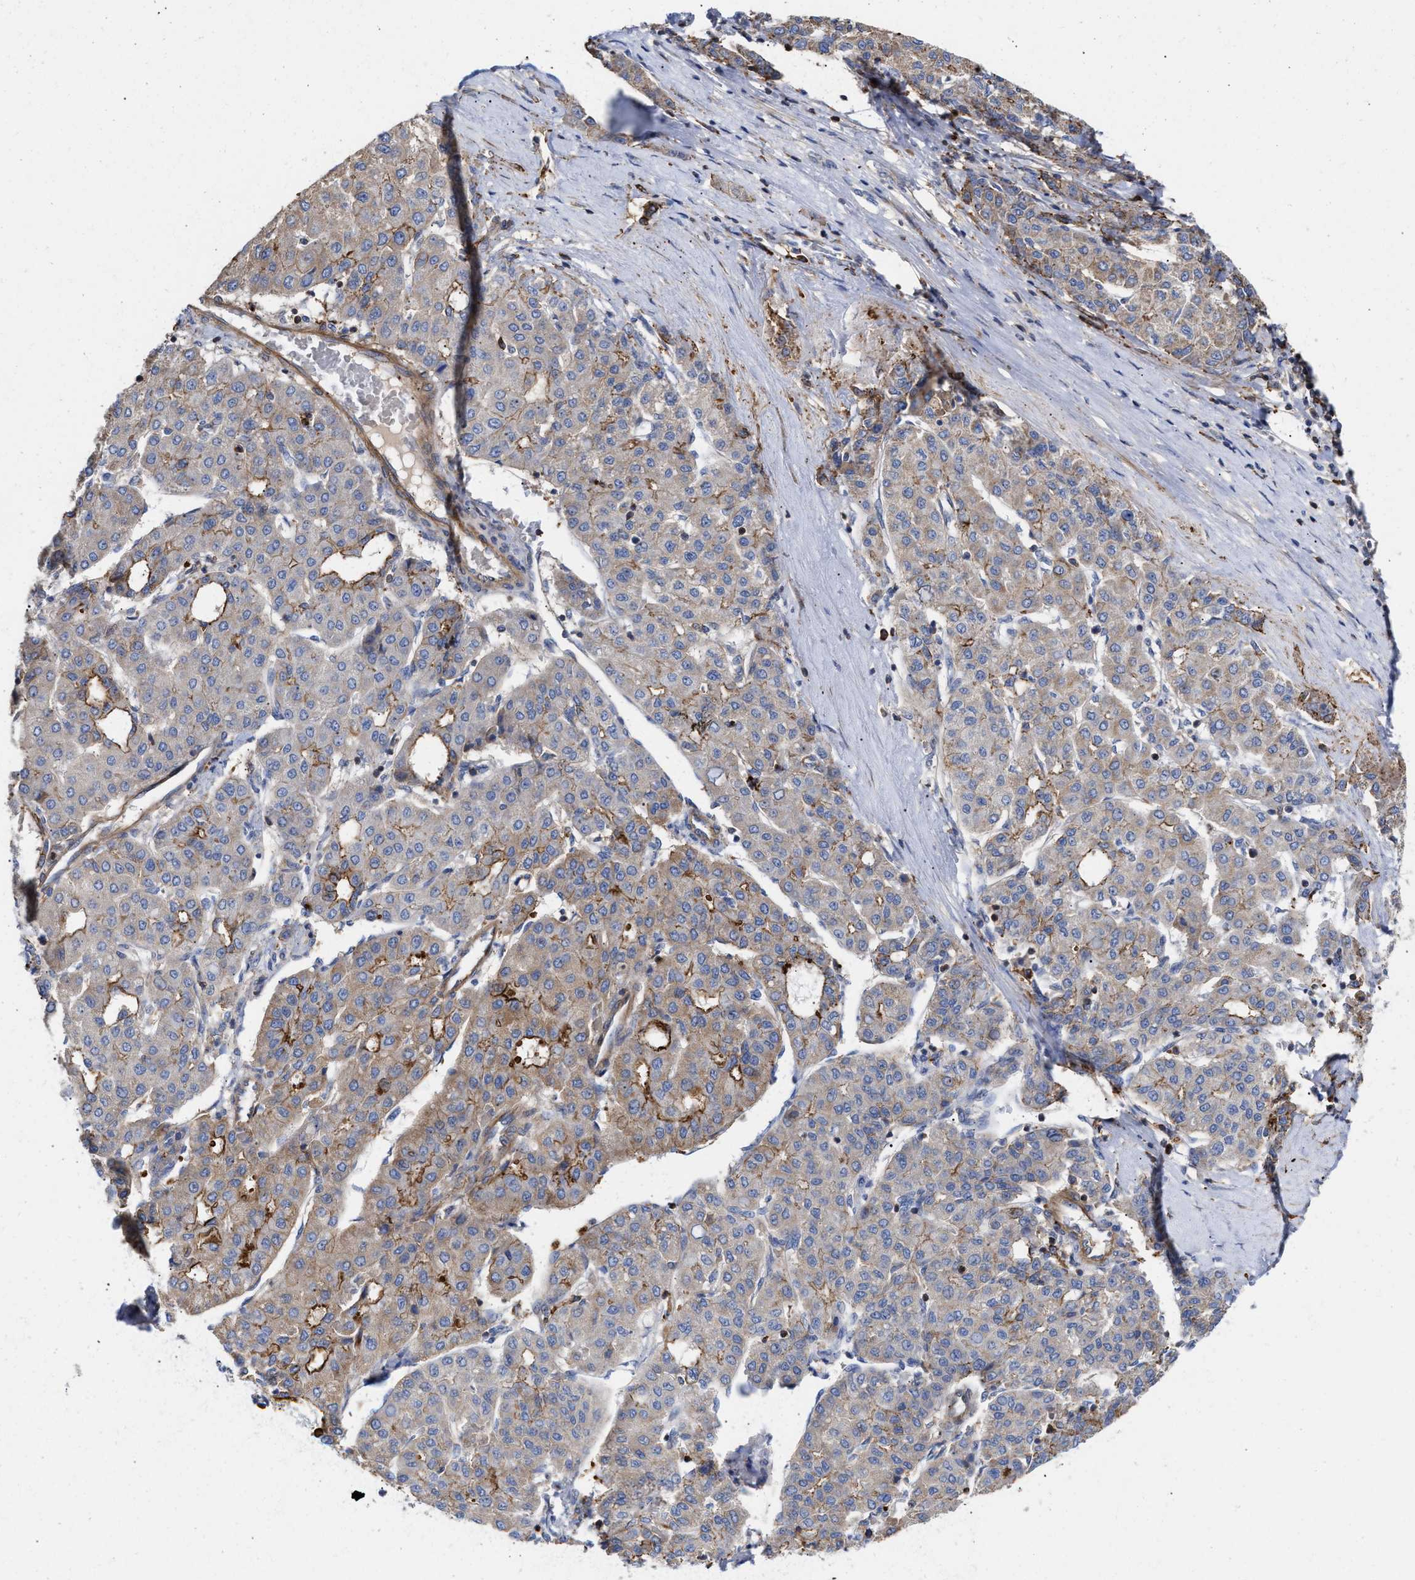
{"staining": {"intensity": "weak", "quantity": "<25%", "location": "cytoplasmic/membranous"}, "tissue": "liver cancer", "cell_type": "Tumor cells", "image_type": "cancer", "snomed": [{"axis": "morphology", "description": "Carcinoma, Hepatocellular, NOS"}, {"axis": "topography", "description": "Liver"}], "caption": "DAB (3,3'-diaminobenzidine) immunohistochemical staining of liver cancer (hepatocellular carcinoma) exhibits no significant staining in tumor cells.", "gene": "HS3ST5", "patient": {"sex": "male", "age": 65}}